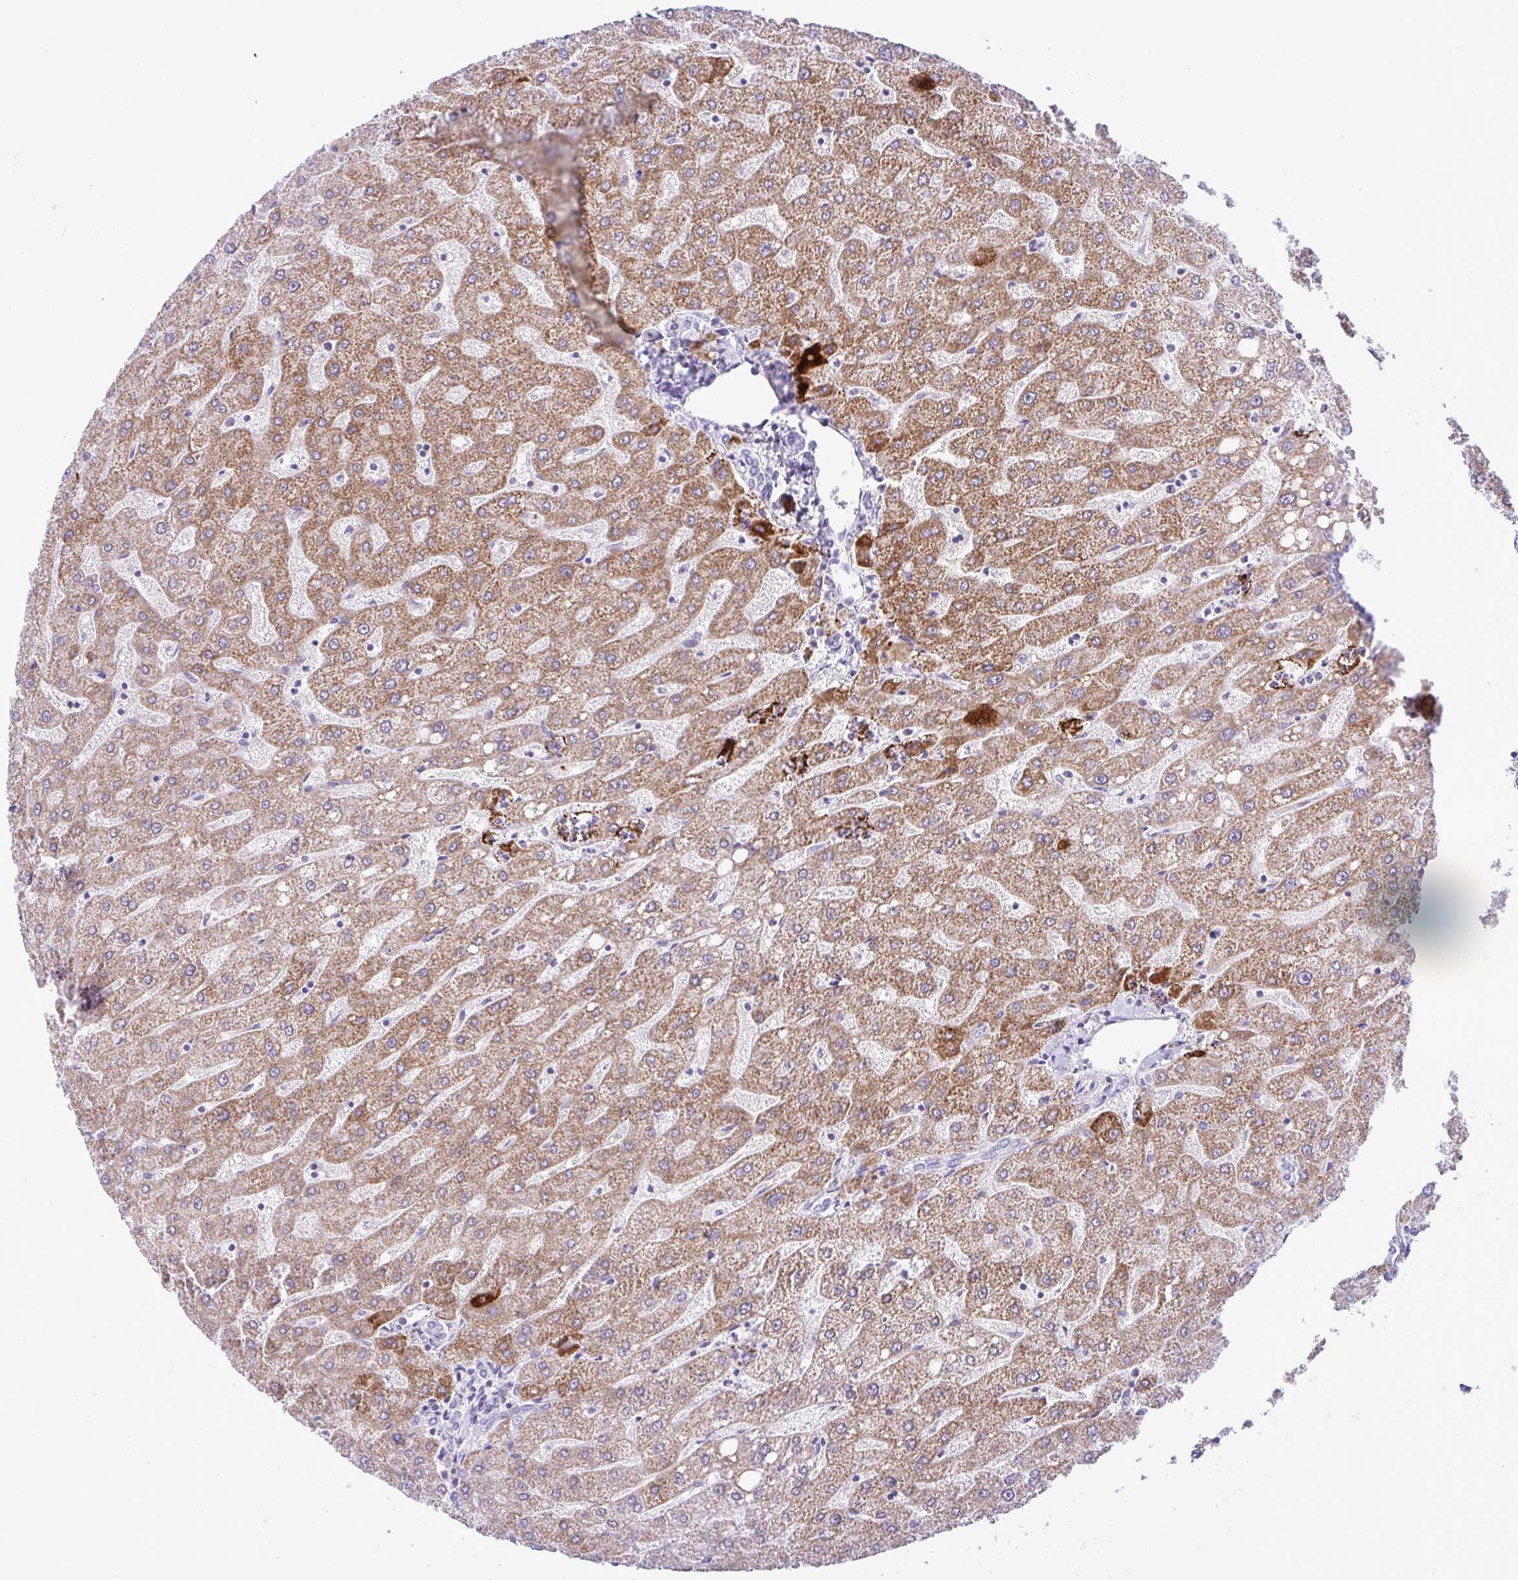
{"staining": {"intensity": "negative", "quantity": "none", "location": "none"}, "tissue": "liver", "cell_type": "Cholangiocytes", "image_type": "normal", "snomed": [{"axis": "morphology", "description": "Normal tissue, NOS"}, {"axis": "topography", "description": "Liver"}], "caption": "Immunohistochemistry image of normal liver stained for a protein (brown), which exhibits no staining in cholangiocytes. (DAB immunohistochemistry (IHC) with hematoxylin counter stain).", "gene": "ZNF101", "patient": {"sex": "male", "age": 67}}